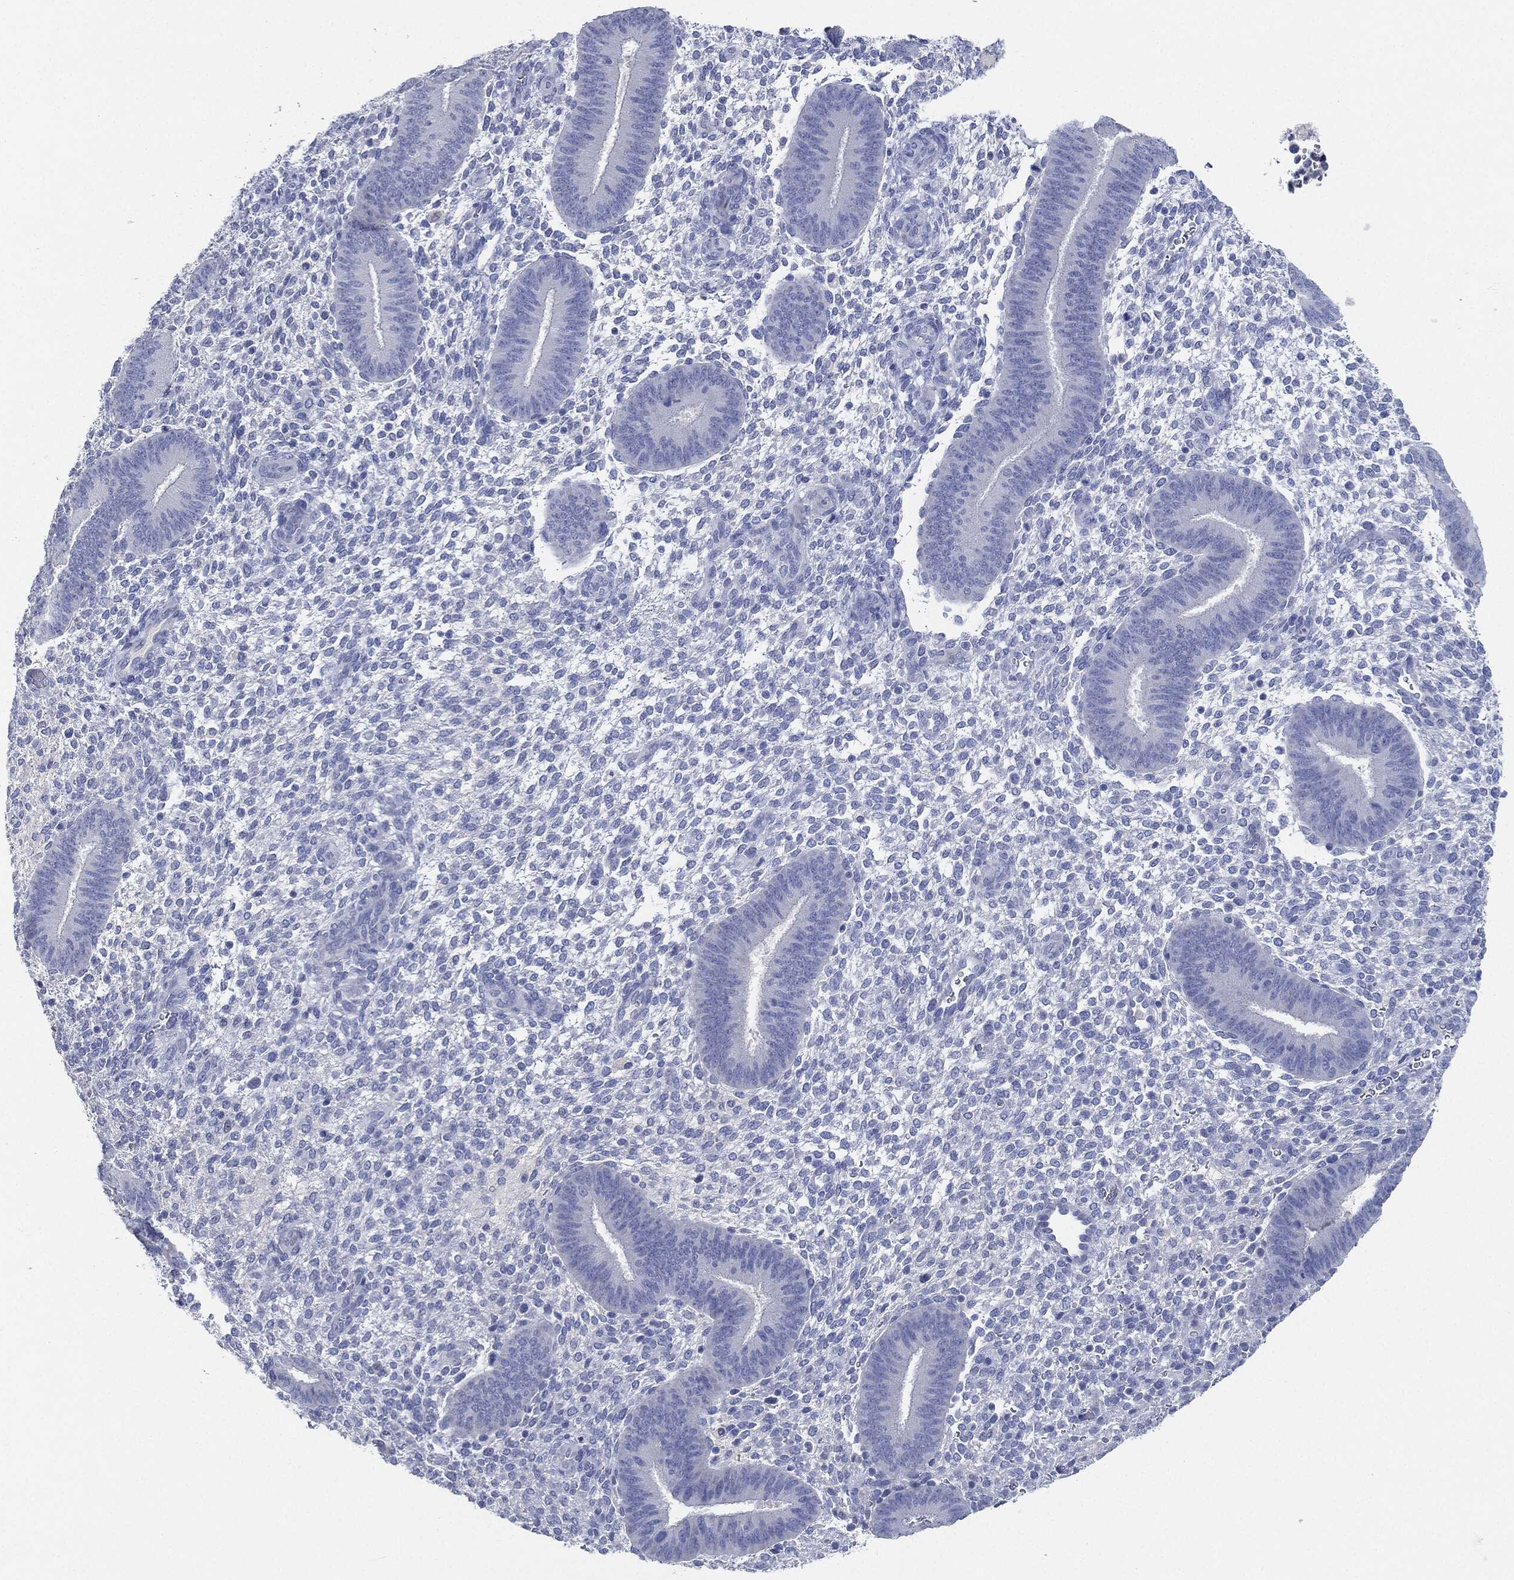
{"staining": {"intensity": "negative", "quantity": "none", "location": "none"}, "tissue": "endometrium", "cell_type": "Cells in endometrial stroma", "image_type": "normal", "snomed": [{"axis": "morphology", "description": "Normal tissue, NOS"}, {"axis": "topography", "description": "Endometrium"}], "caption": "Immunohistochemistry (IHC) micrograph of benign human endometrium stained for a protein (brown), which shows no positivity in cells in endometrial stroma. (DAB IHC visualized using brightfield microscopy, high magnification).", "gene": "AFP", "patient": {"sex": "female", "age": 39}}